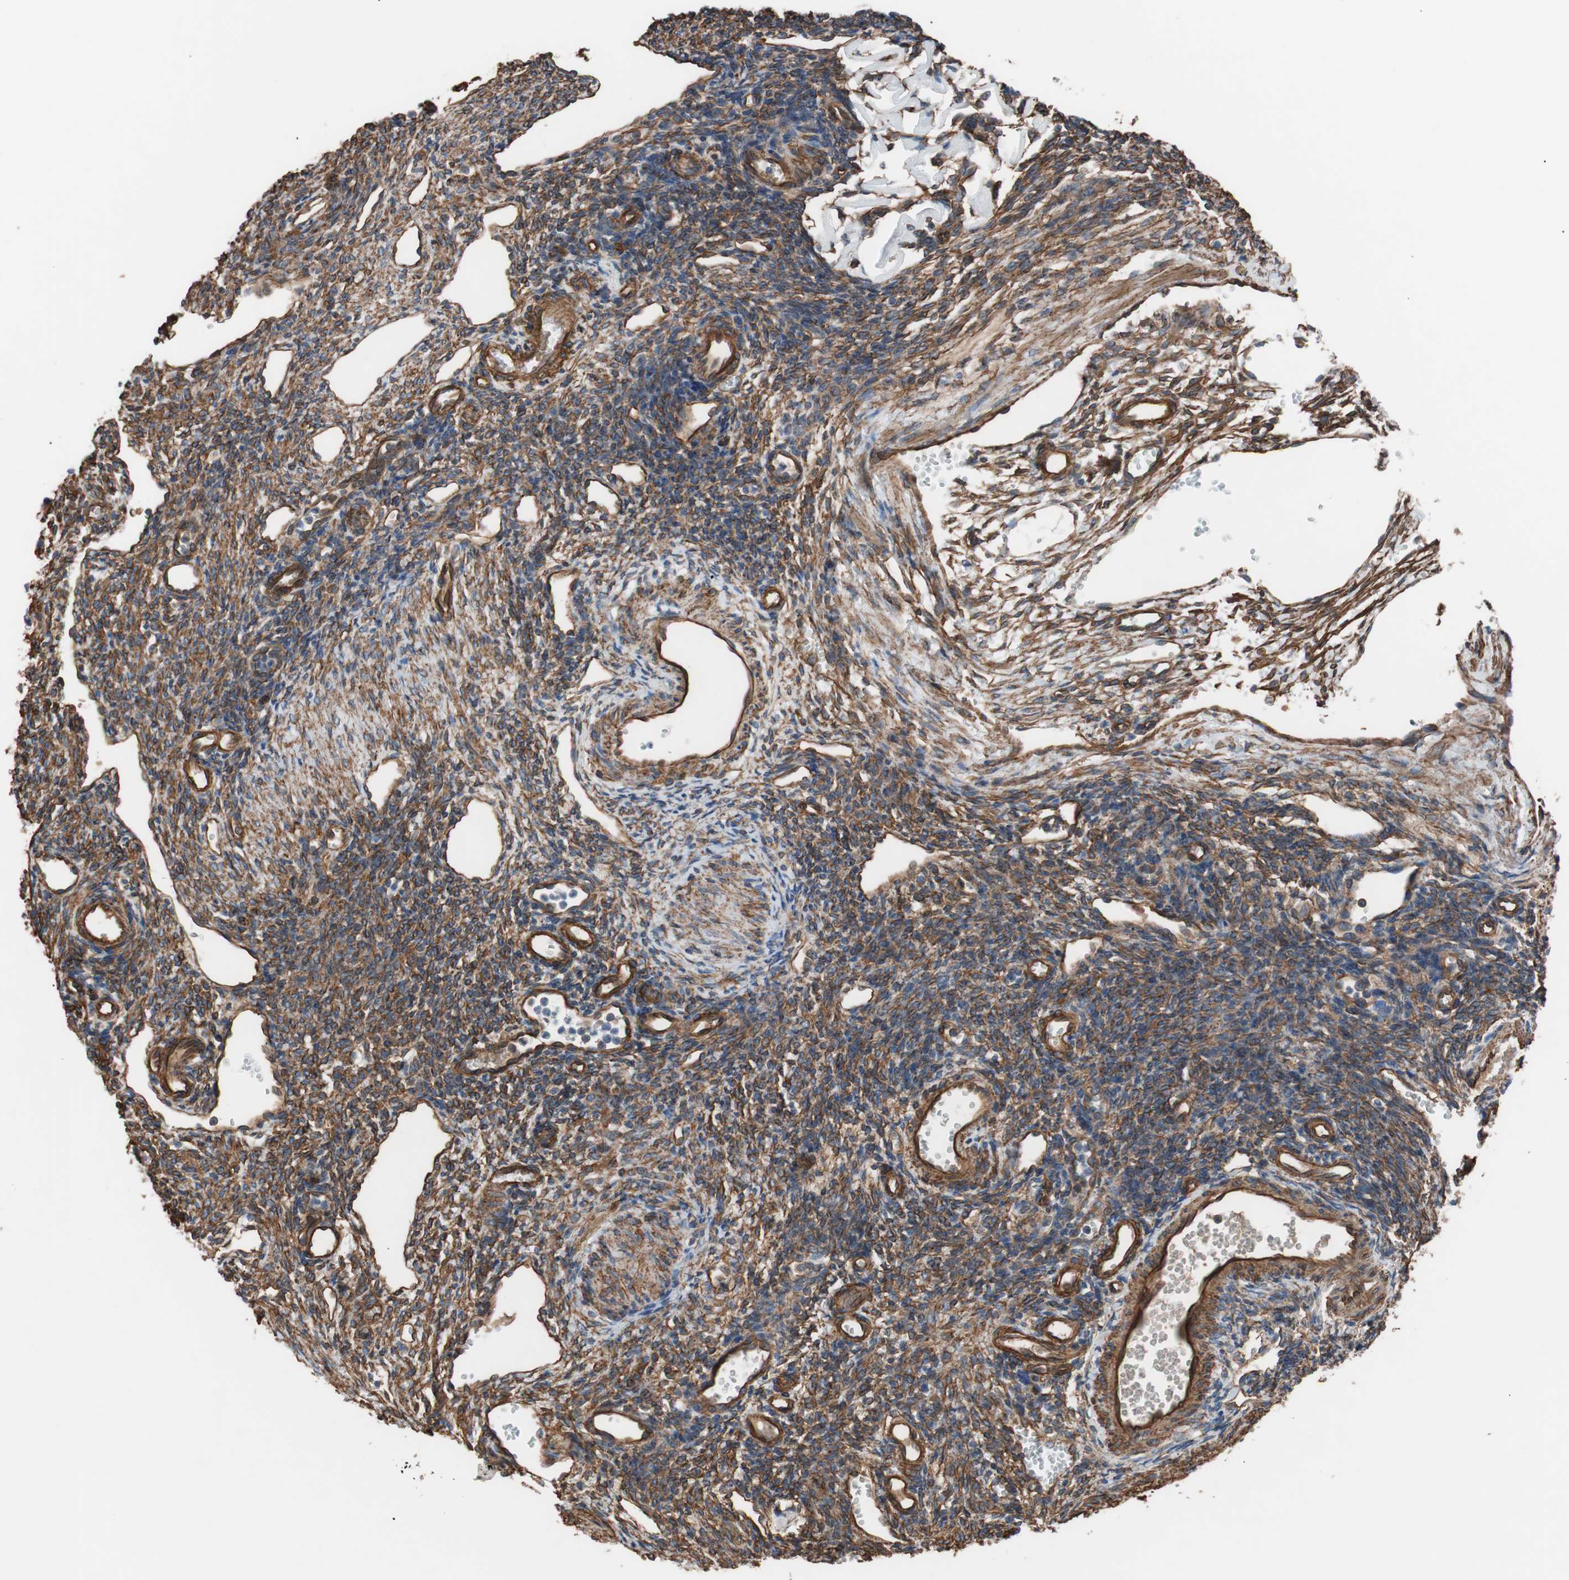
{"staining": {"intensity": "moderate", "quantity": "25%-75%", "location": "cytoplasmic/membranous"}, "tissue": "ovary", "cell_type": "Follicle cells", "image_type": "normal", "snomed": [{"axis": "morphology", "description": "Normal tissue, NOS"}, {"axis": "topography", "description": "Ovary"}], "caption": "Brown immunohistochemical staining in unremarkable ovary shows moderate cytoplasmic/membranous positivity in about 25%-75% of follicle cells.", "gene": "SPINT1", "patient": {"sex": "female", "age": 33}}